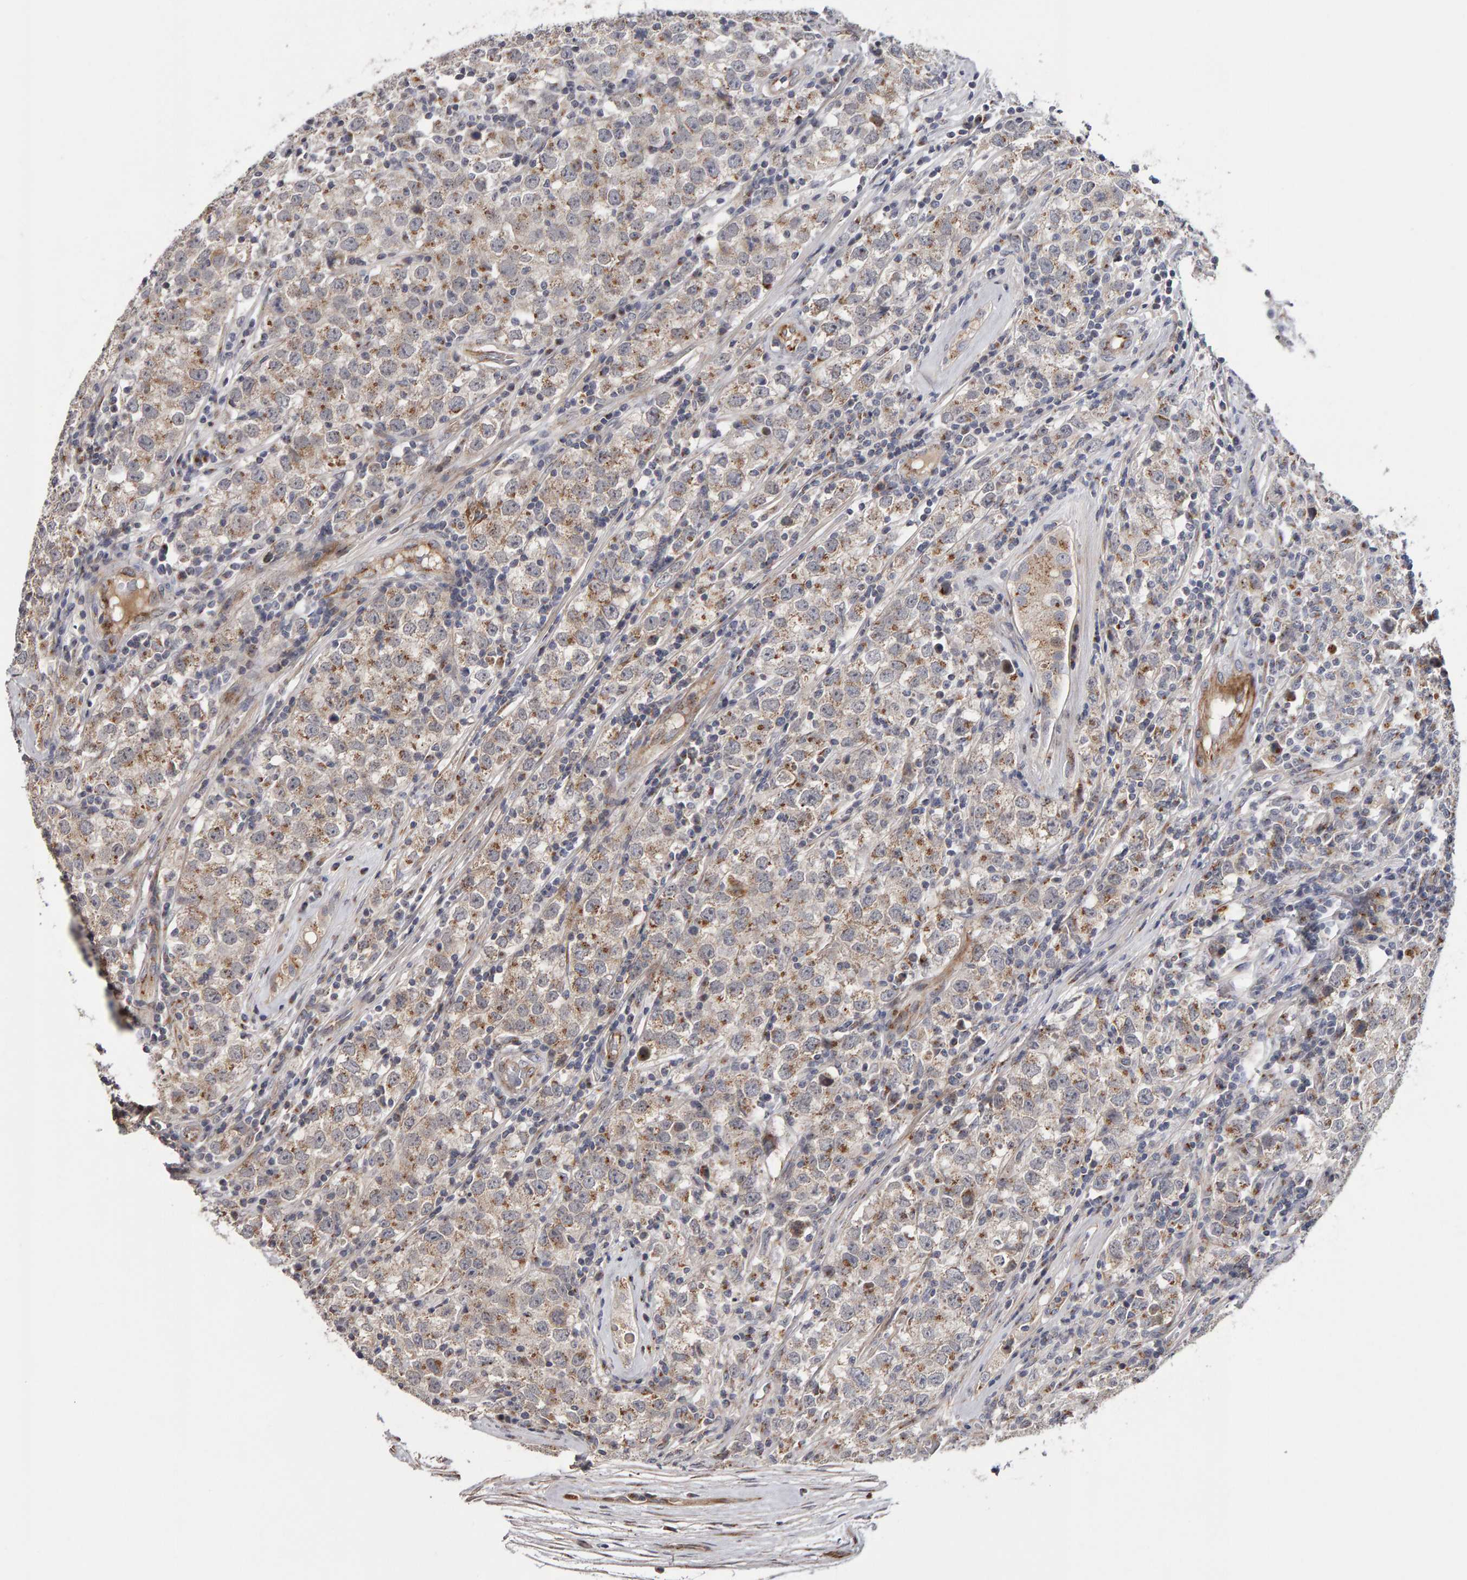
{"staining": {"intensity": "moderate", "quantity": "25%-75%", "location": "cytoplasmic/membranous"}, "tissue": "testis cancer", "cell_type": "Tumor cells", "image_type": "cancer", "snomed": [{"axis": "morphology", "description": "Seminoma, NOS"}, {"axis": "morphology", "description": "Carcinoma, Embryonal, NOS"}, {"axis": "topography", "description": "Testis"}], "caption": "Moderate cytoplasmic/membranous protein staining is identified in approximately 25%-75% of tumor cells in testis embryonal carcinoma.", "gene": "CANT1", "patient": {"sex": "male", "age": 28}}